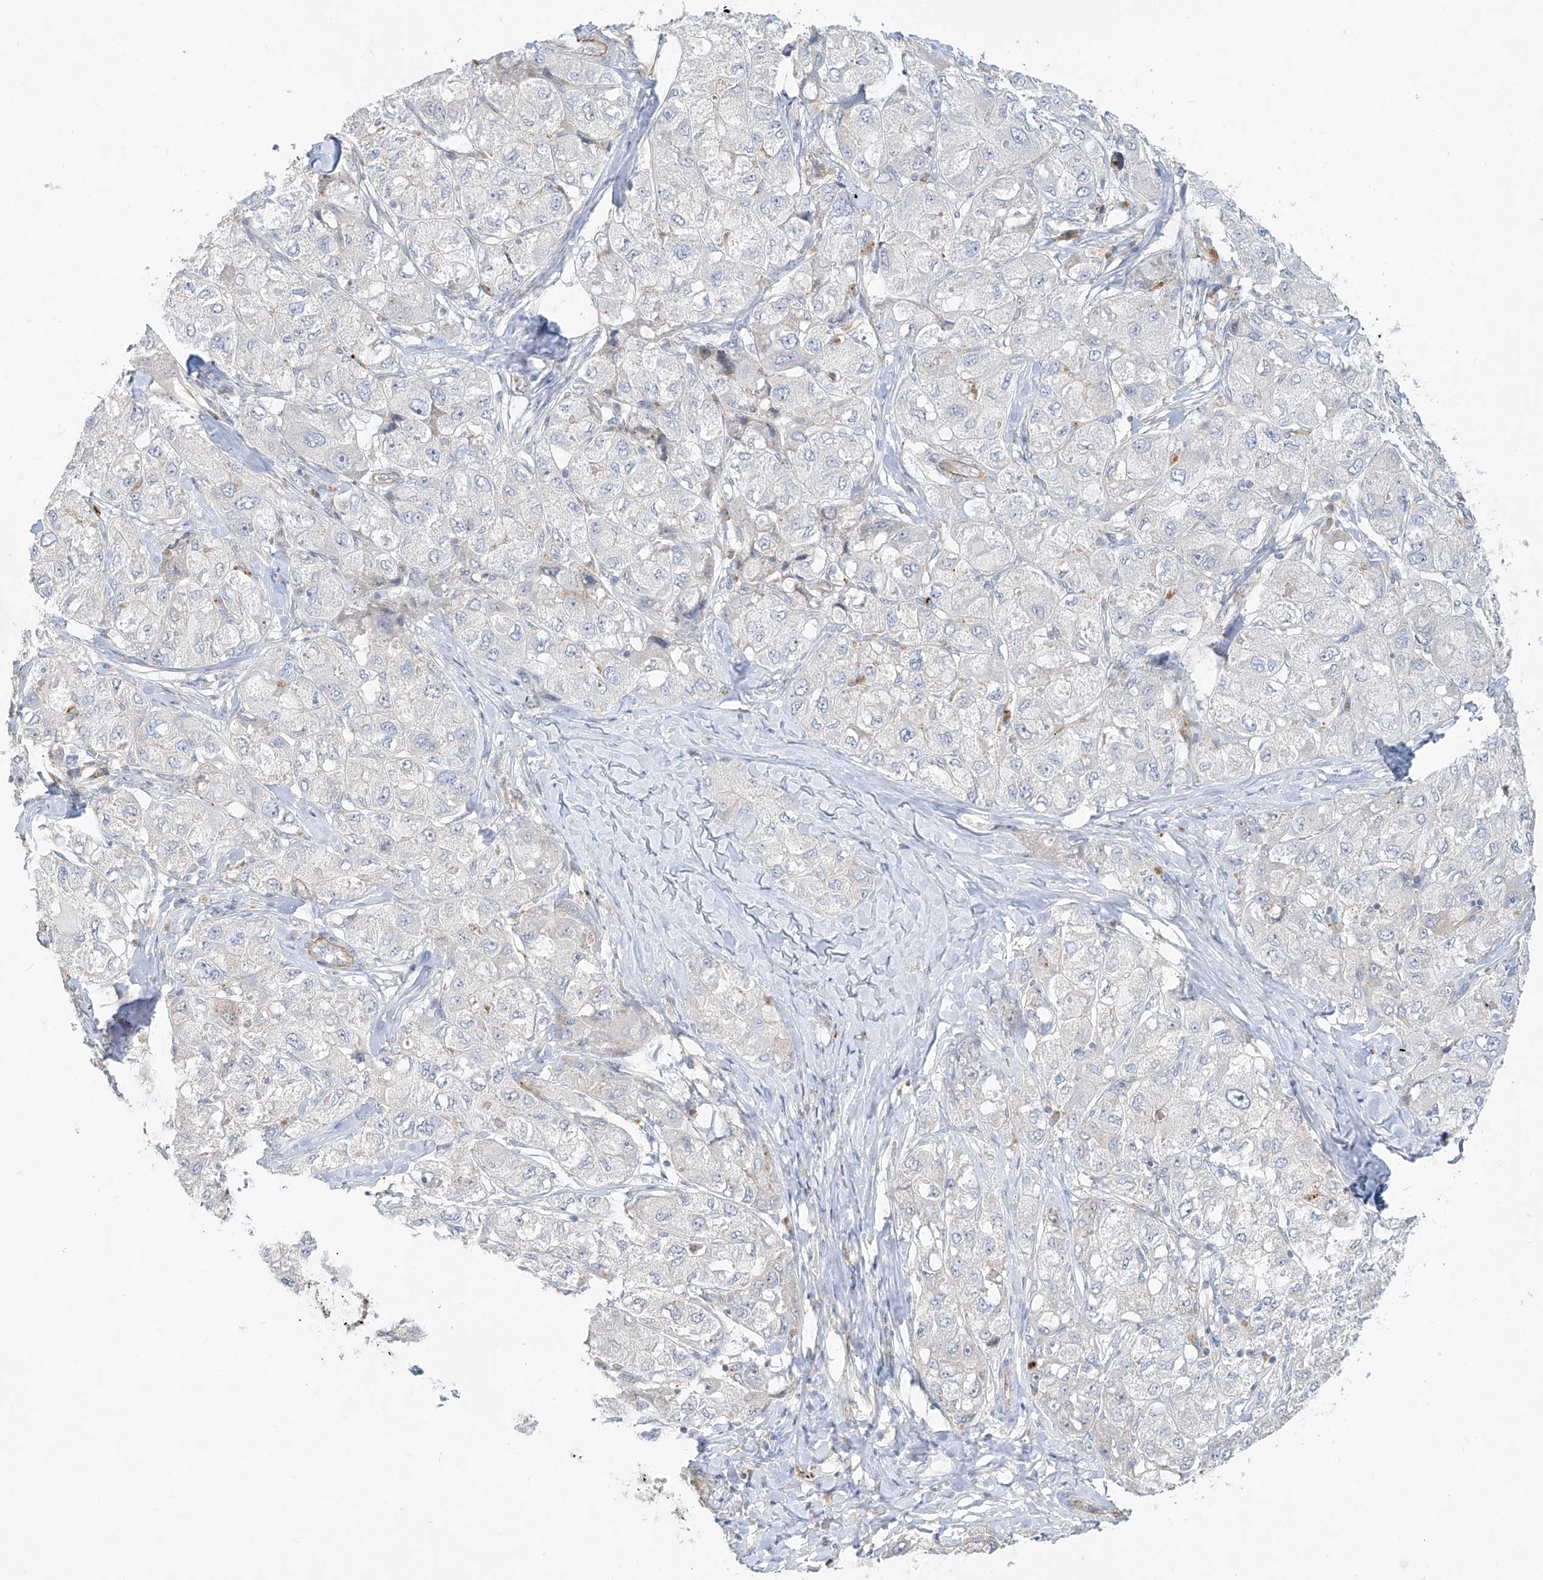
{"staining": {"intensity": "negative", "quantity": "none", "location": "none"}, "tissue": "liver cancer", "cell_type": "Tumor cells", "image_type": "cancer", "snomed": [{"axis": "morphology", "description": "Carcinoma, Hepatocellular, NOS"}, {"axis": "topography", "description": "Liver"}], "caption": "An immunohistochemistry (IHC) image of liver hepatocellular carcinoma is shown. There is no staining in tumor cells of liver hepatocellular carcinoma.", "gene": "C2orf42", "patient": {"sex": "male", "age": 80}}